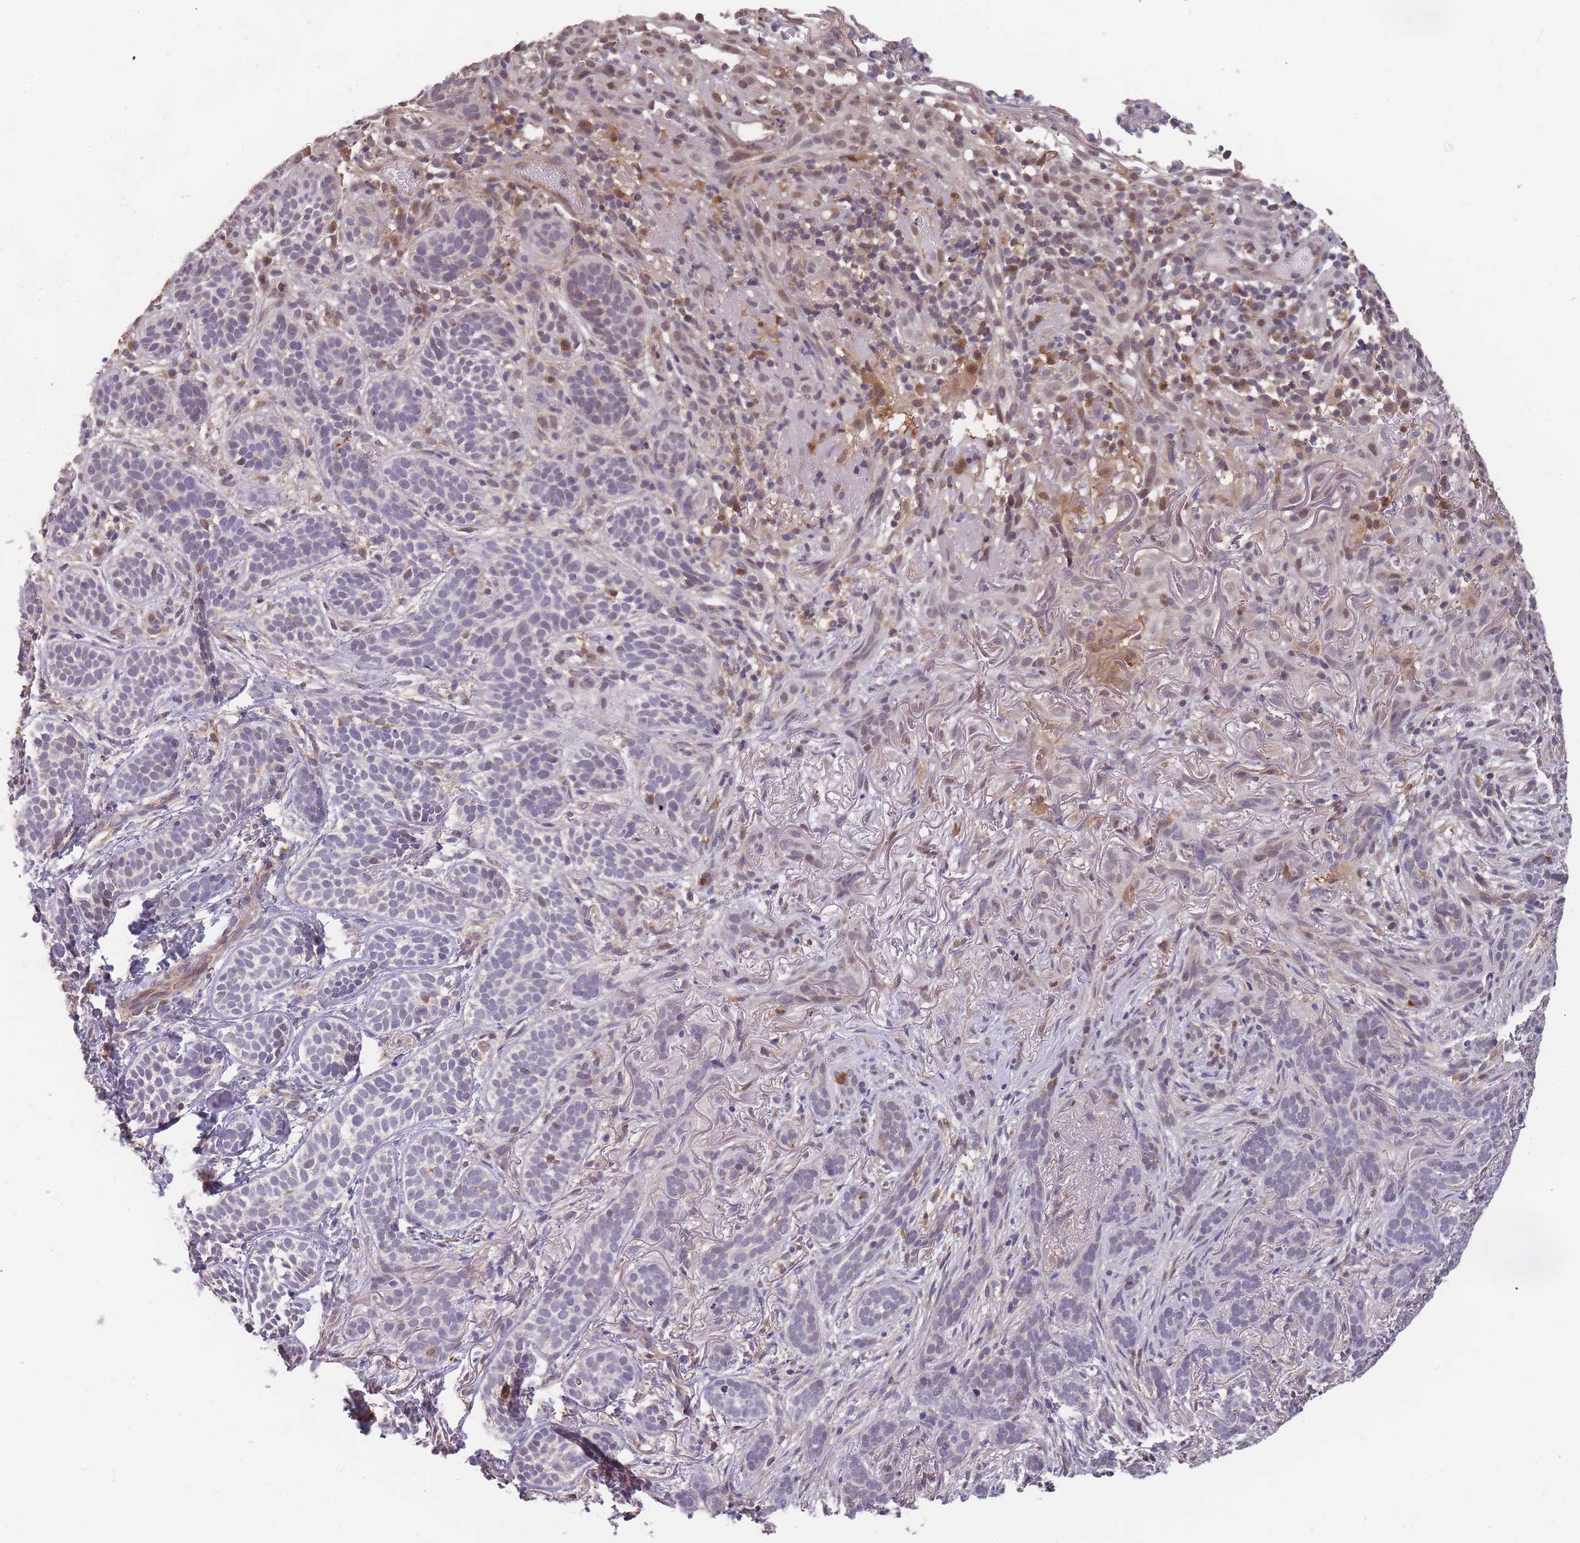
{"staining": {"intensity": "negative", "quantity": "none", "location": "none"}, "tissue": "skin cancer", "cell_type": "Tumor cells", "image_type": "cancer", "snomed": [{"axis": "morphology", "description": "Basal cell carcinoma"}, {"axis": "topography", "description": "Skin"}], "caption": "Immunohistochemical staining of skin cancer (basal cell carcinoma) reveals no significant staining in tumor cells.", "gene": "CDKN2AIPNL", "patient": {"sex": "male", "age": 71}}